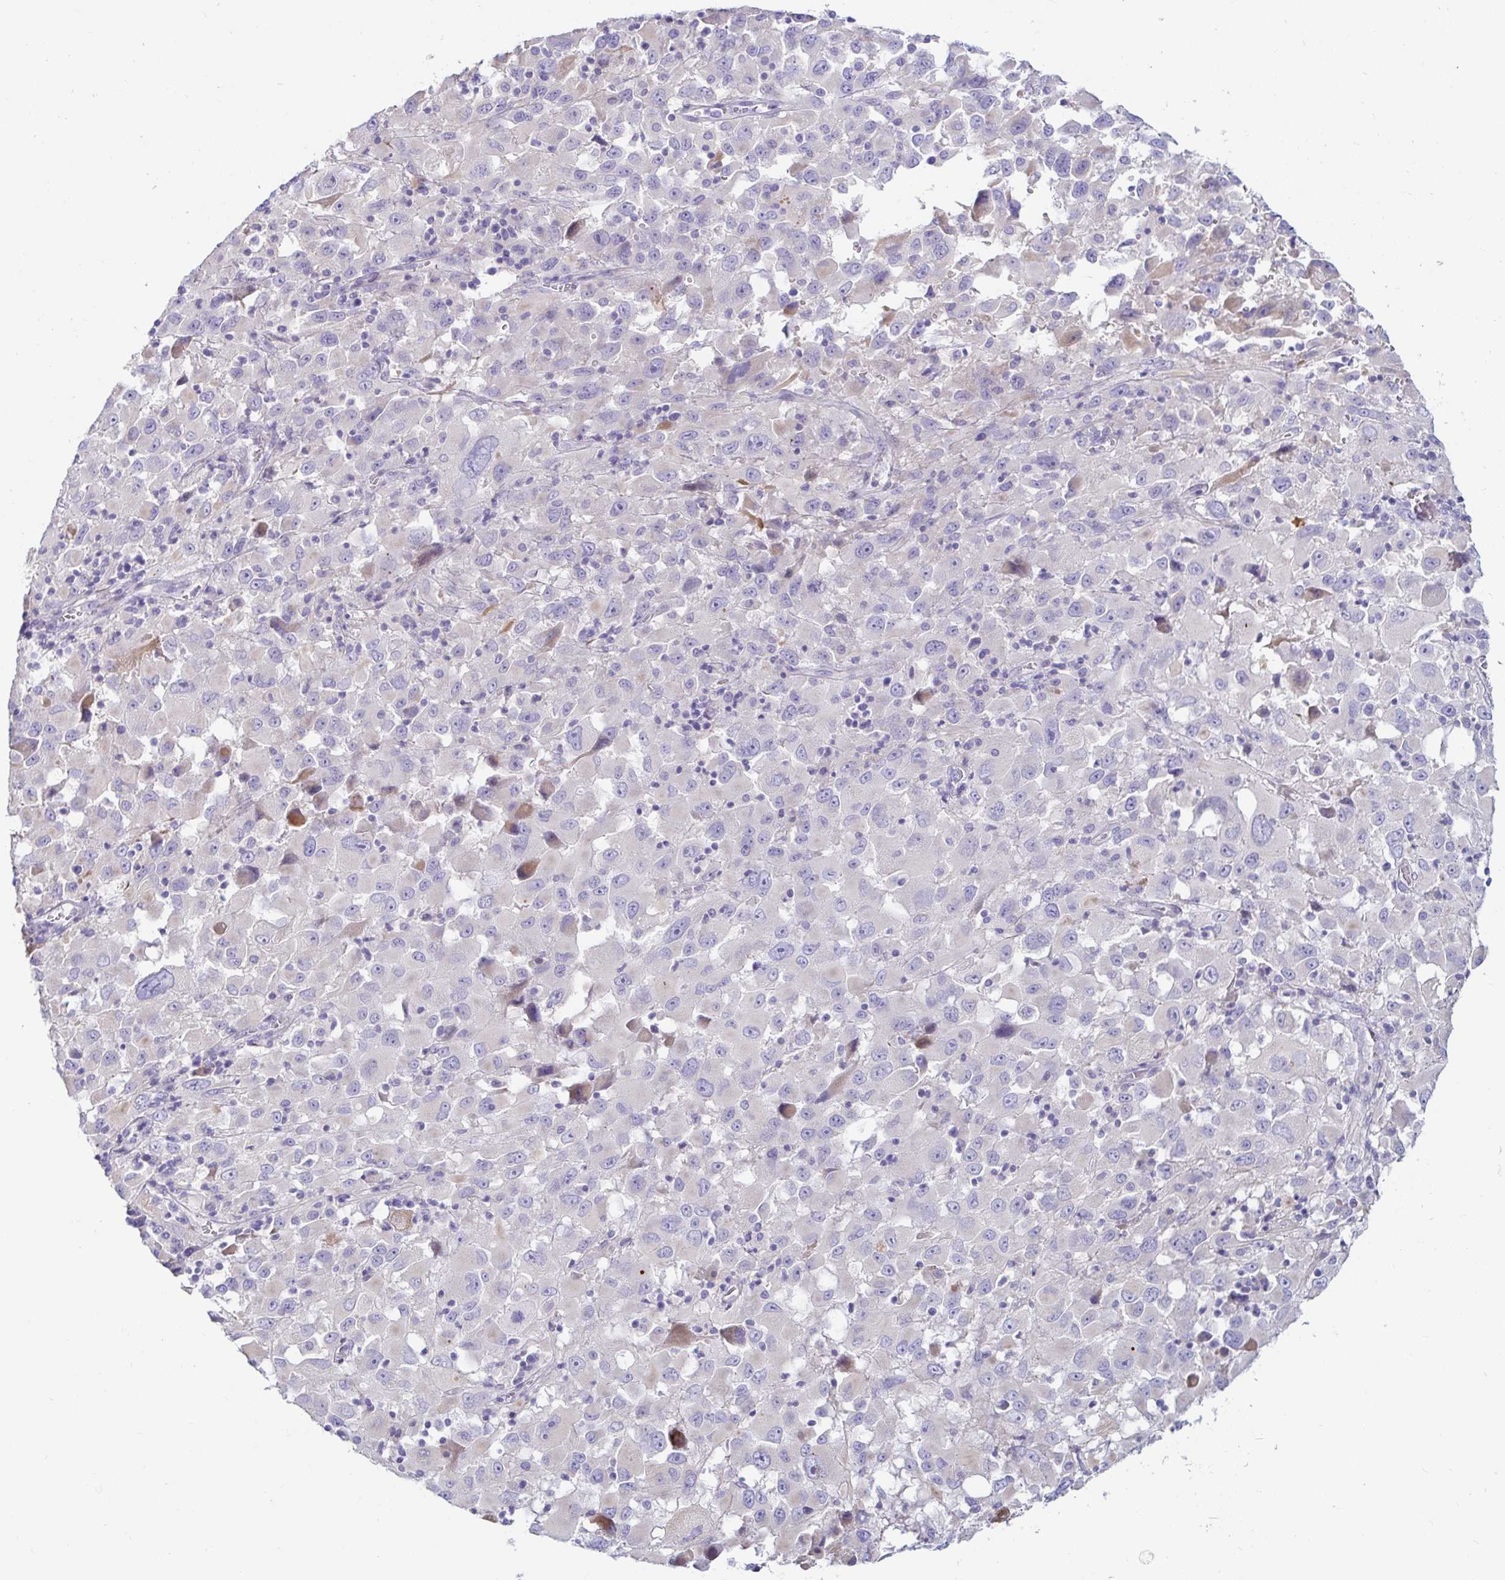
{"staining": {"intensity": "negative", "quantity": "none", "location": "none"}, "tissue": "melanoma", "cell_type": "Tumor cells", "image_type": "cancer", "snomed": [{"axis": "morphology", "description": "Malignant melanoma, Metastatic site"}, {"axis": "topography", "description": "Soft tissue"}], "caption": "The IHC histopathology image has no significant positivity in tumor cells of malignant melanoma (metastatic site) tissue.", "gene": "C4orf17", "patient": {"sex": "male", "age": 50}}